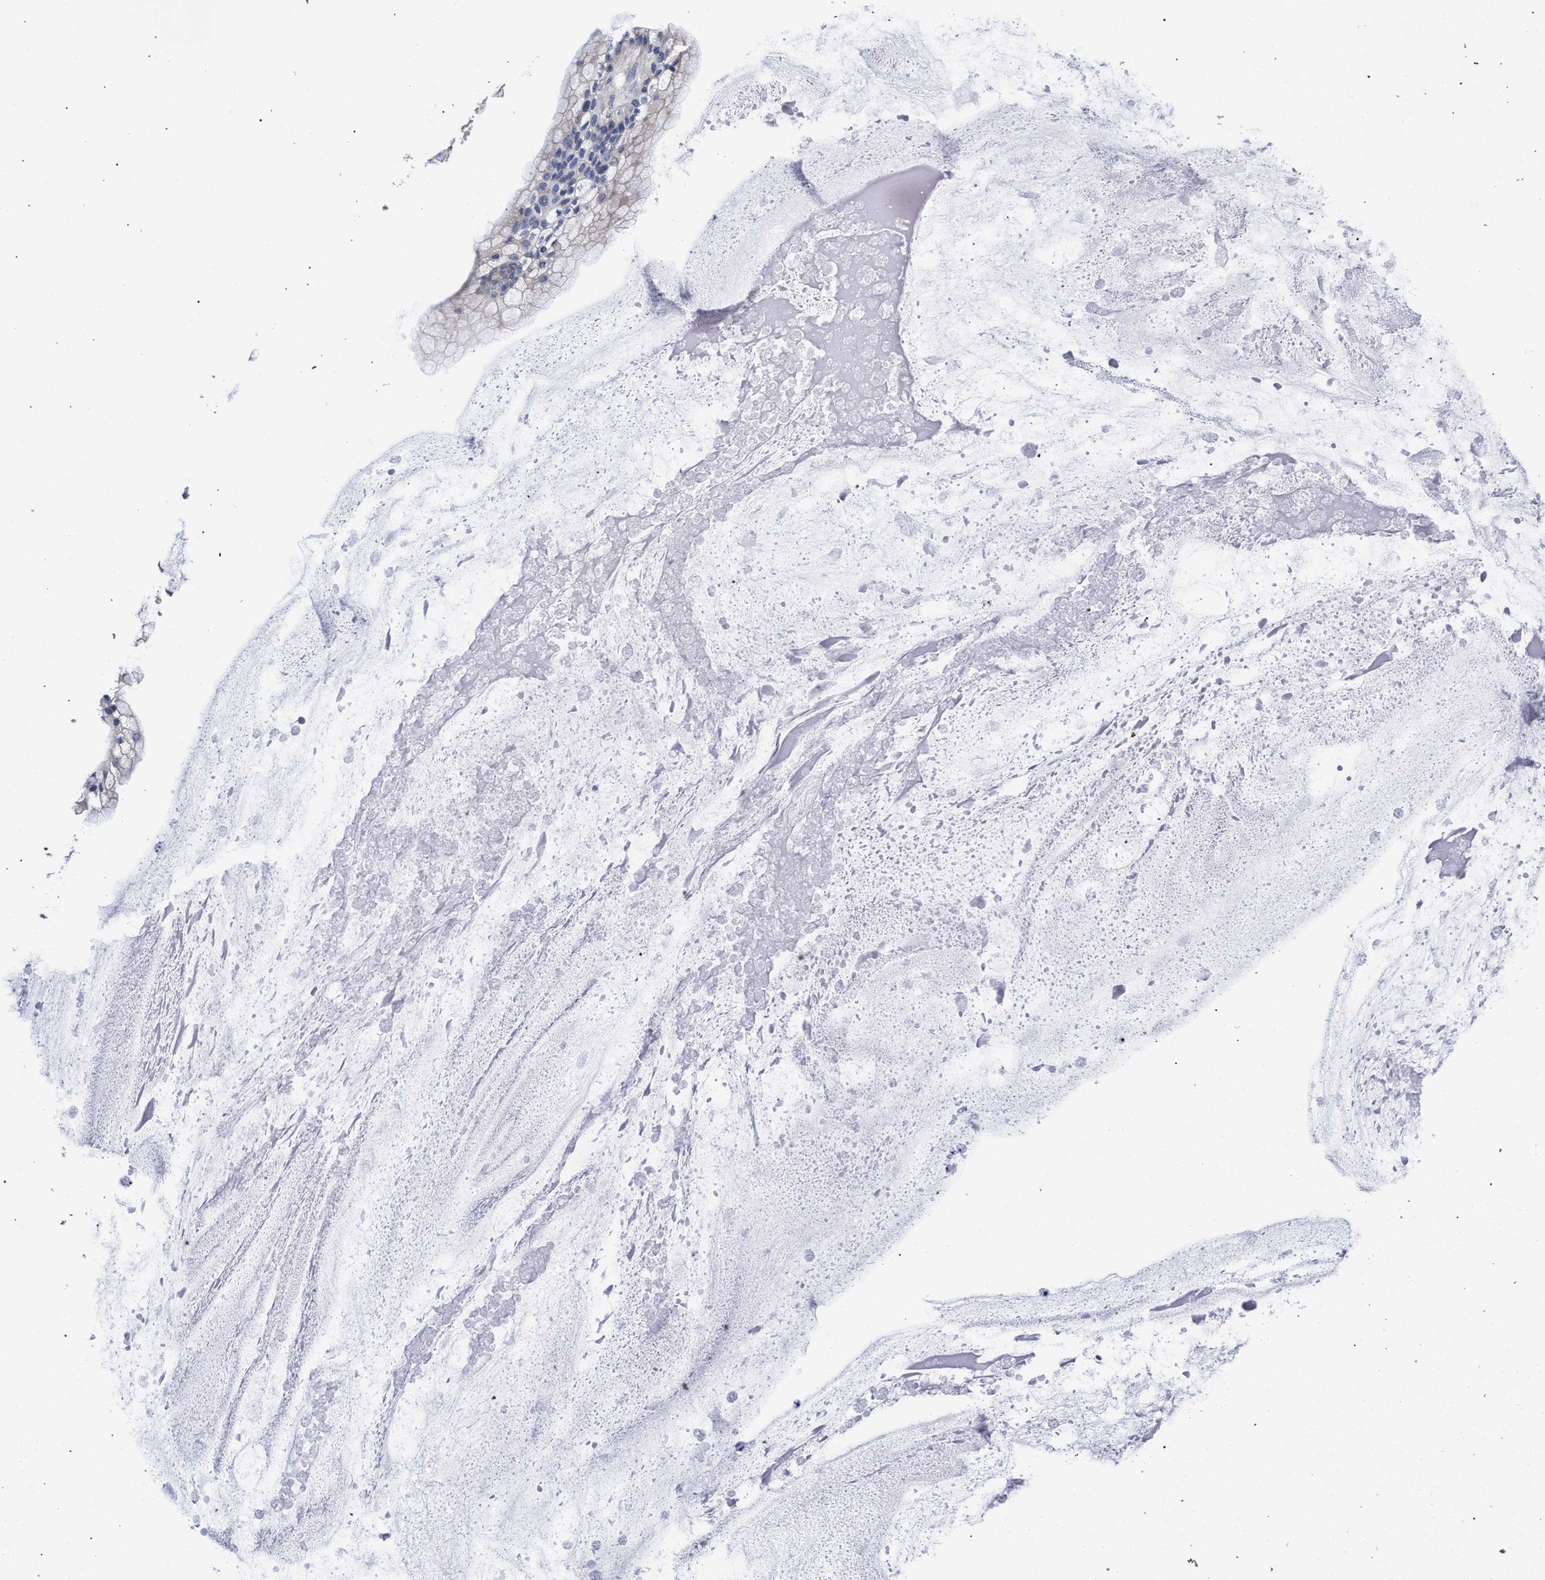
{"staining": {"intensity": "negative", "quantity": "none", "location": "none"}, "tissue": "ovarian cancer", "cell_type": "Tumor cells", "image_type": "cancer", "snomed": [{"axis": "morphology", "description": "Cystadenocarcinoma, mucinous, NOS"}, {"axis": "topography", "description": "Ovary"}], "caption": "IHC histopathology image of human ovarian mucinous cystadenocarcinoma stained for a protein (brown), which demonstrates no staining in tumor cells.", "gene": "CFAP95", "patient": {"sex": "female", "age": 57}}